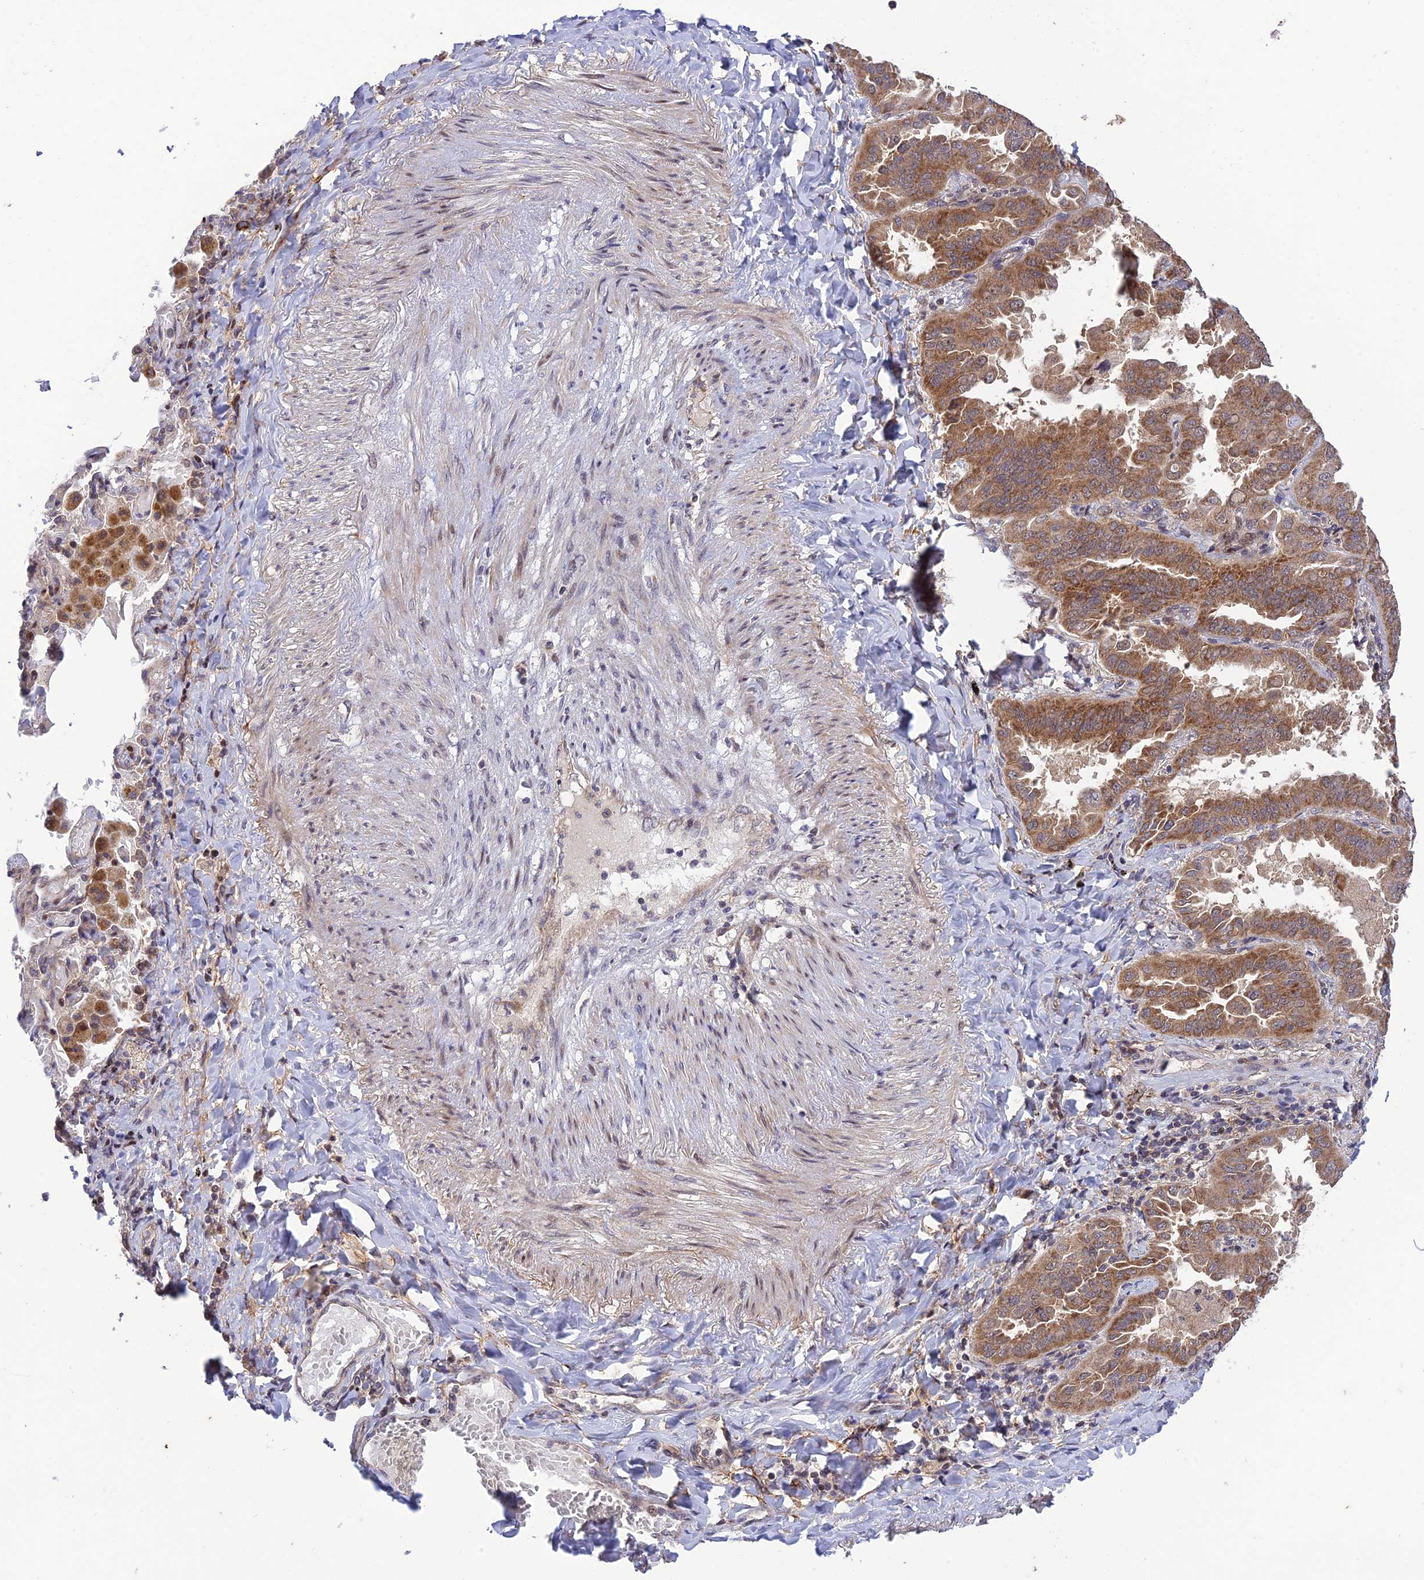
{"staining": {"intensity": "moderate", "quantity": ">75%", "location": "cytoplasmic/membranous"}, "tissue": "lung cancer", "cell_type": "Tumor cells", "image_type": "cancer", "snomed": [{"axis": "morphology", "description": "Adenocarcinoma, NOS"}, {"axis": "topography", "description": "Lung"}], "caption": "Tumor cells show medium levels of moderate cytoplasmic/membranous staining in about >75% of cells in lung cancer.", "gene": "PLEKHG2", "patient": {"sex": "male", "age": 64}}